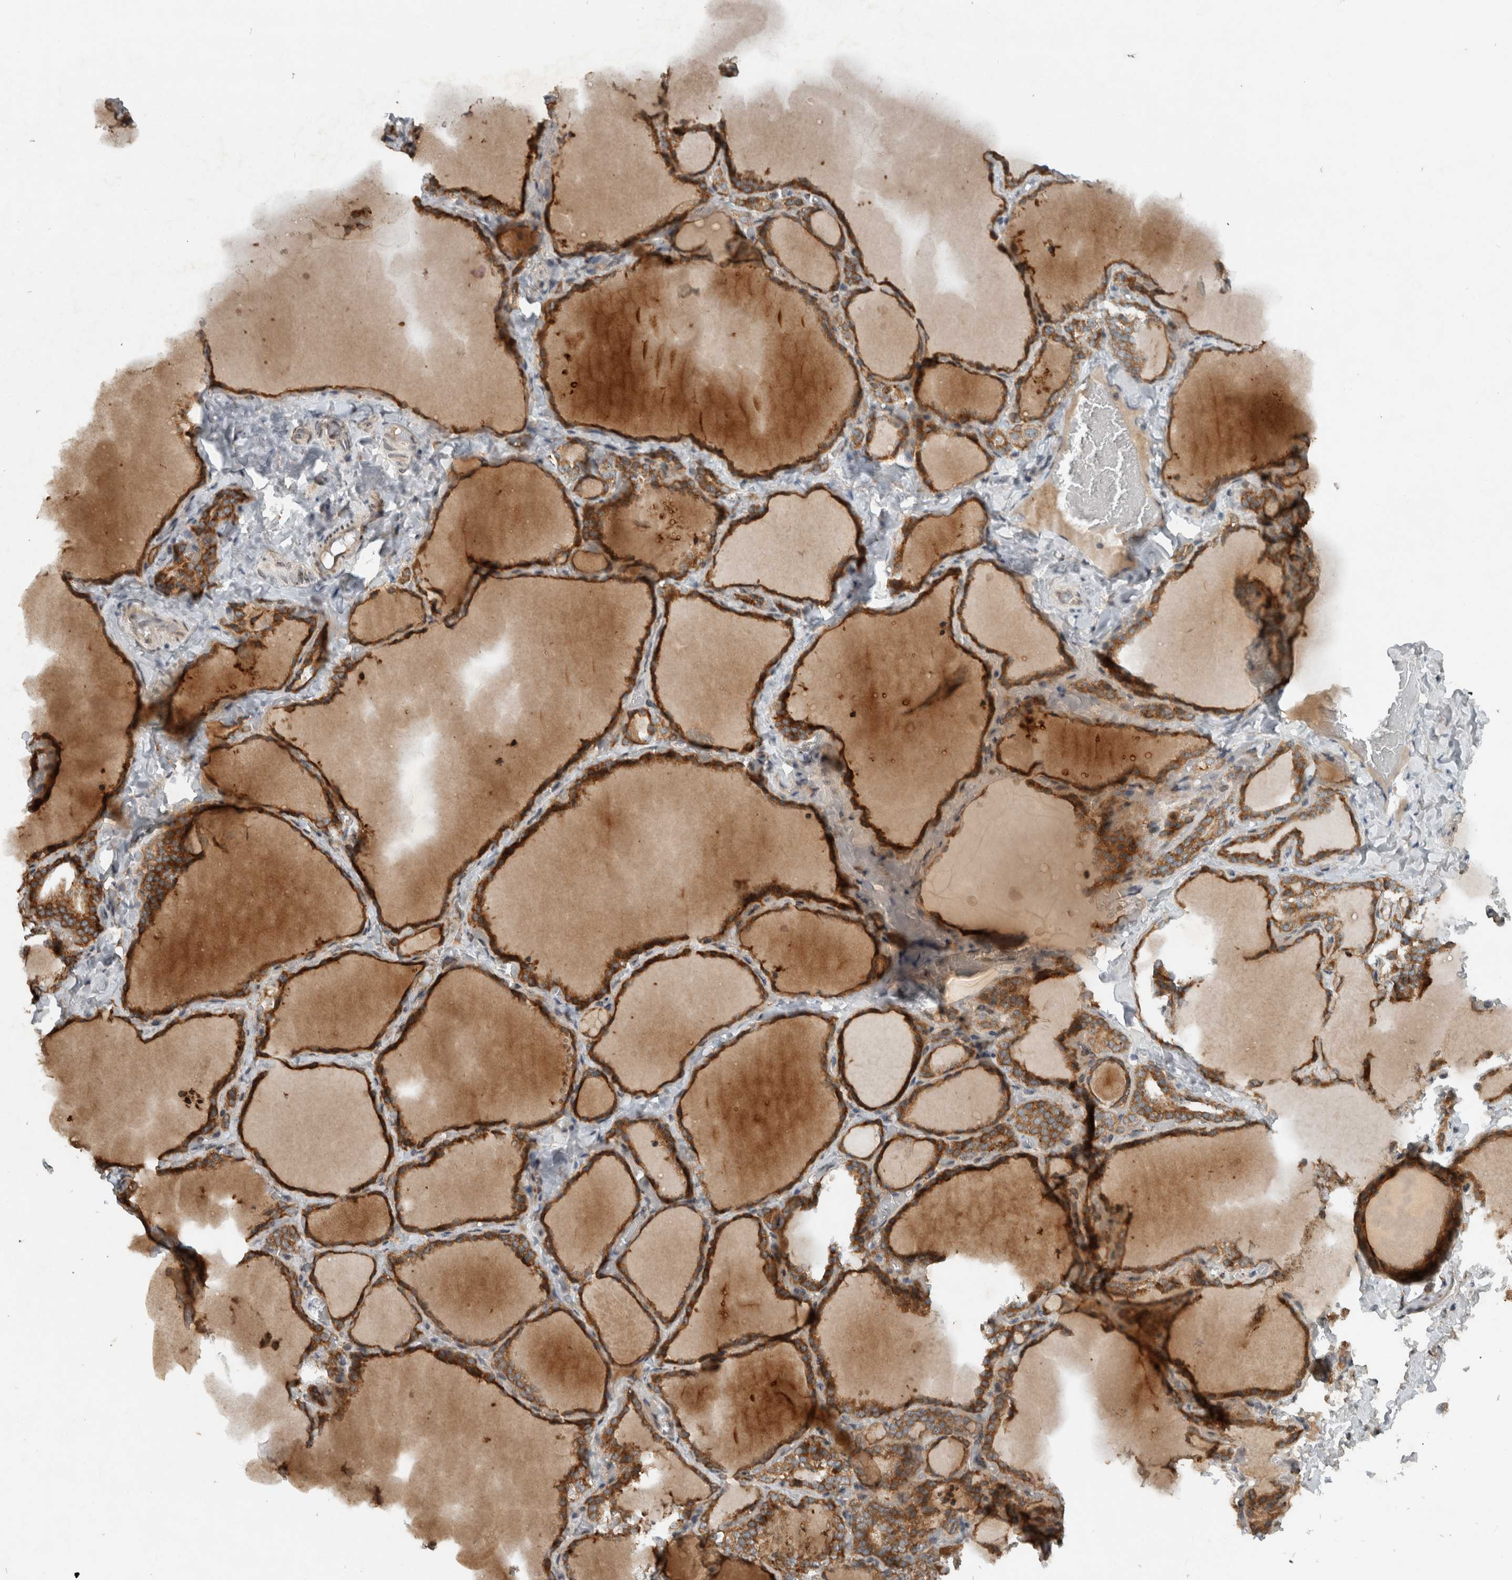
{"staining": {"intensity": "strong", "quantity": ">75%", "location": "cytoplasmic/membranous"}, "tissue": "thyroid gland", "cell_type": "Glandular cells", "image_type": "normal", "snomed": [{"axis": "morphology", "description": "Normal tissue, NOS"}, {"axis": "topography", "description": "Thyroid gland"}], "caption": "Glandular cells demonstrate high levels of strong cytoplasmic/membranous positivity in approximately >75% of cells in normal thyroid gland. (DAB (3,3'-diaminobenzidine) IHC, brown staining for protein, blue staining for nuclei).", "gene": "GPR137B", "patient": {"sex": "female", "age": 22}}